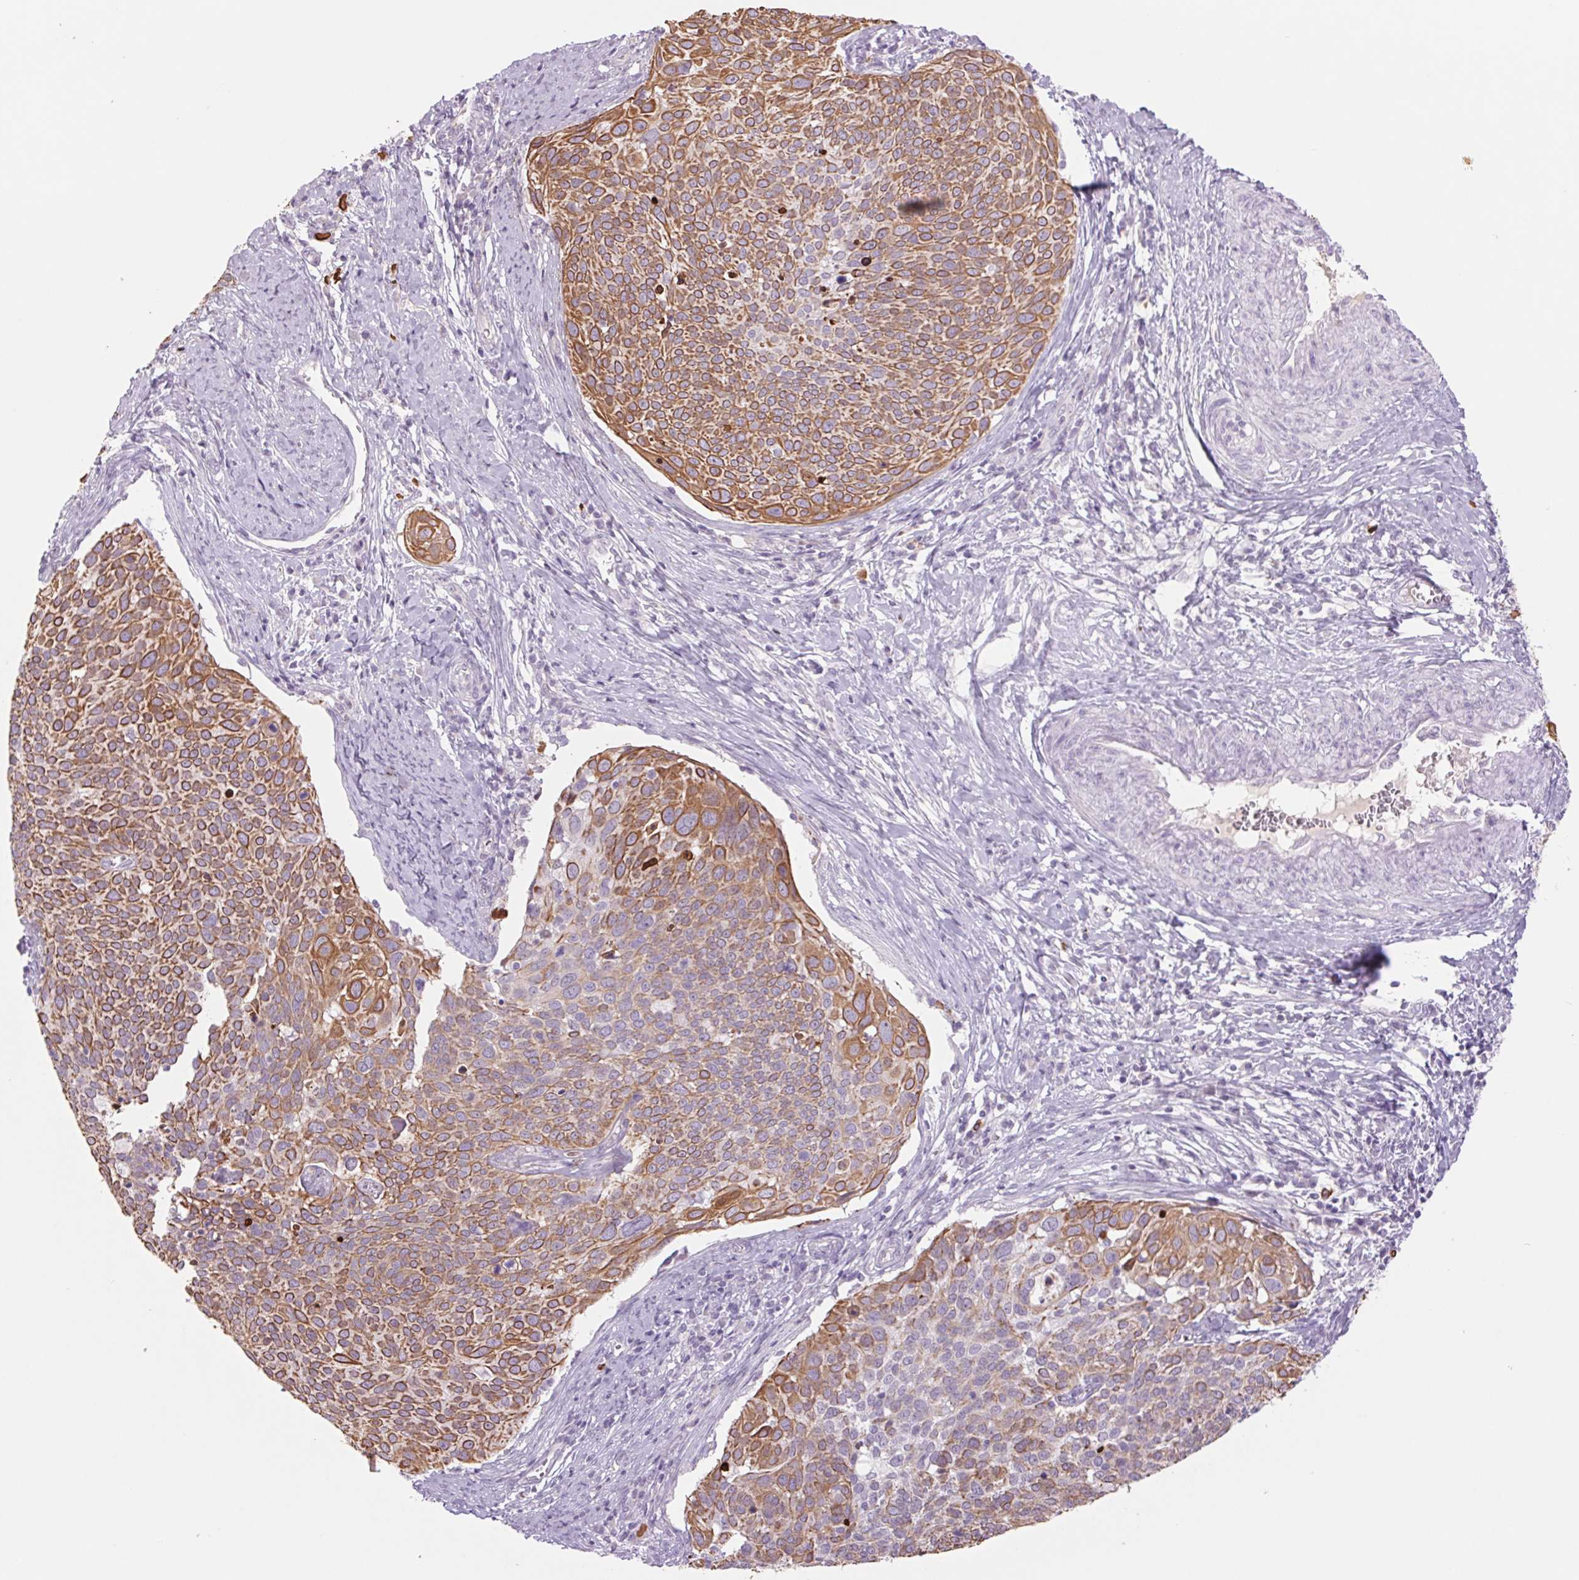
{"staining": {"intensity": "moderate", "quantity": ">75%", "location": "cytoplasmic/membranous"}, "tissue": "cervical cancer", "cell_type": "Tumor cells", "image_type": "cancer", "snomed": [{"axis": "morphology", "description": "Squamous cell carcinoma, NOS"}, {"axis": "topography", "description": "Cervix"}], "caption": "Cervical cancer (squamous cell carcinoma) stained with a brown dye reveals moderate cytoplasmic/membranous positive expression in approximately >75% of tumor cells.", "gene": "KRT1", "patient": {"sex": "female", "age": 39}}